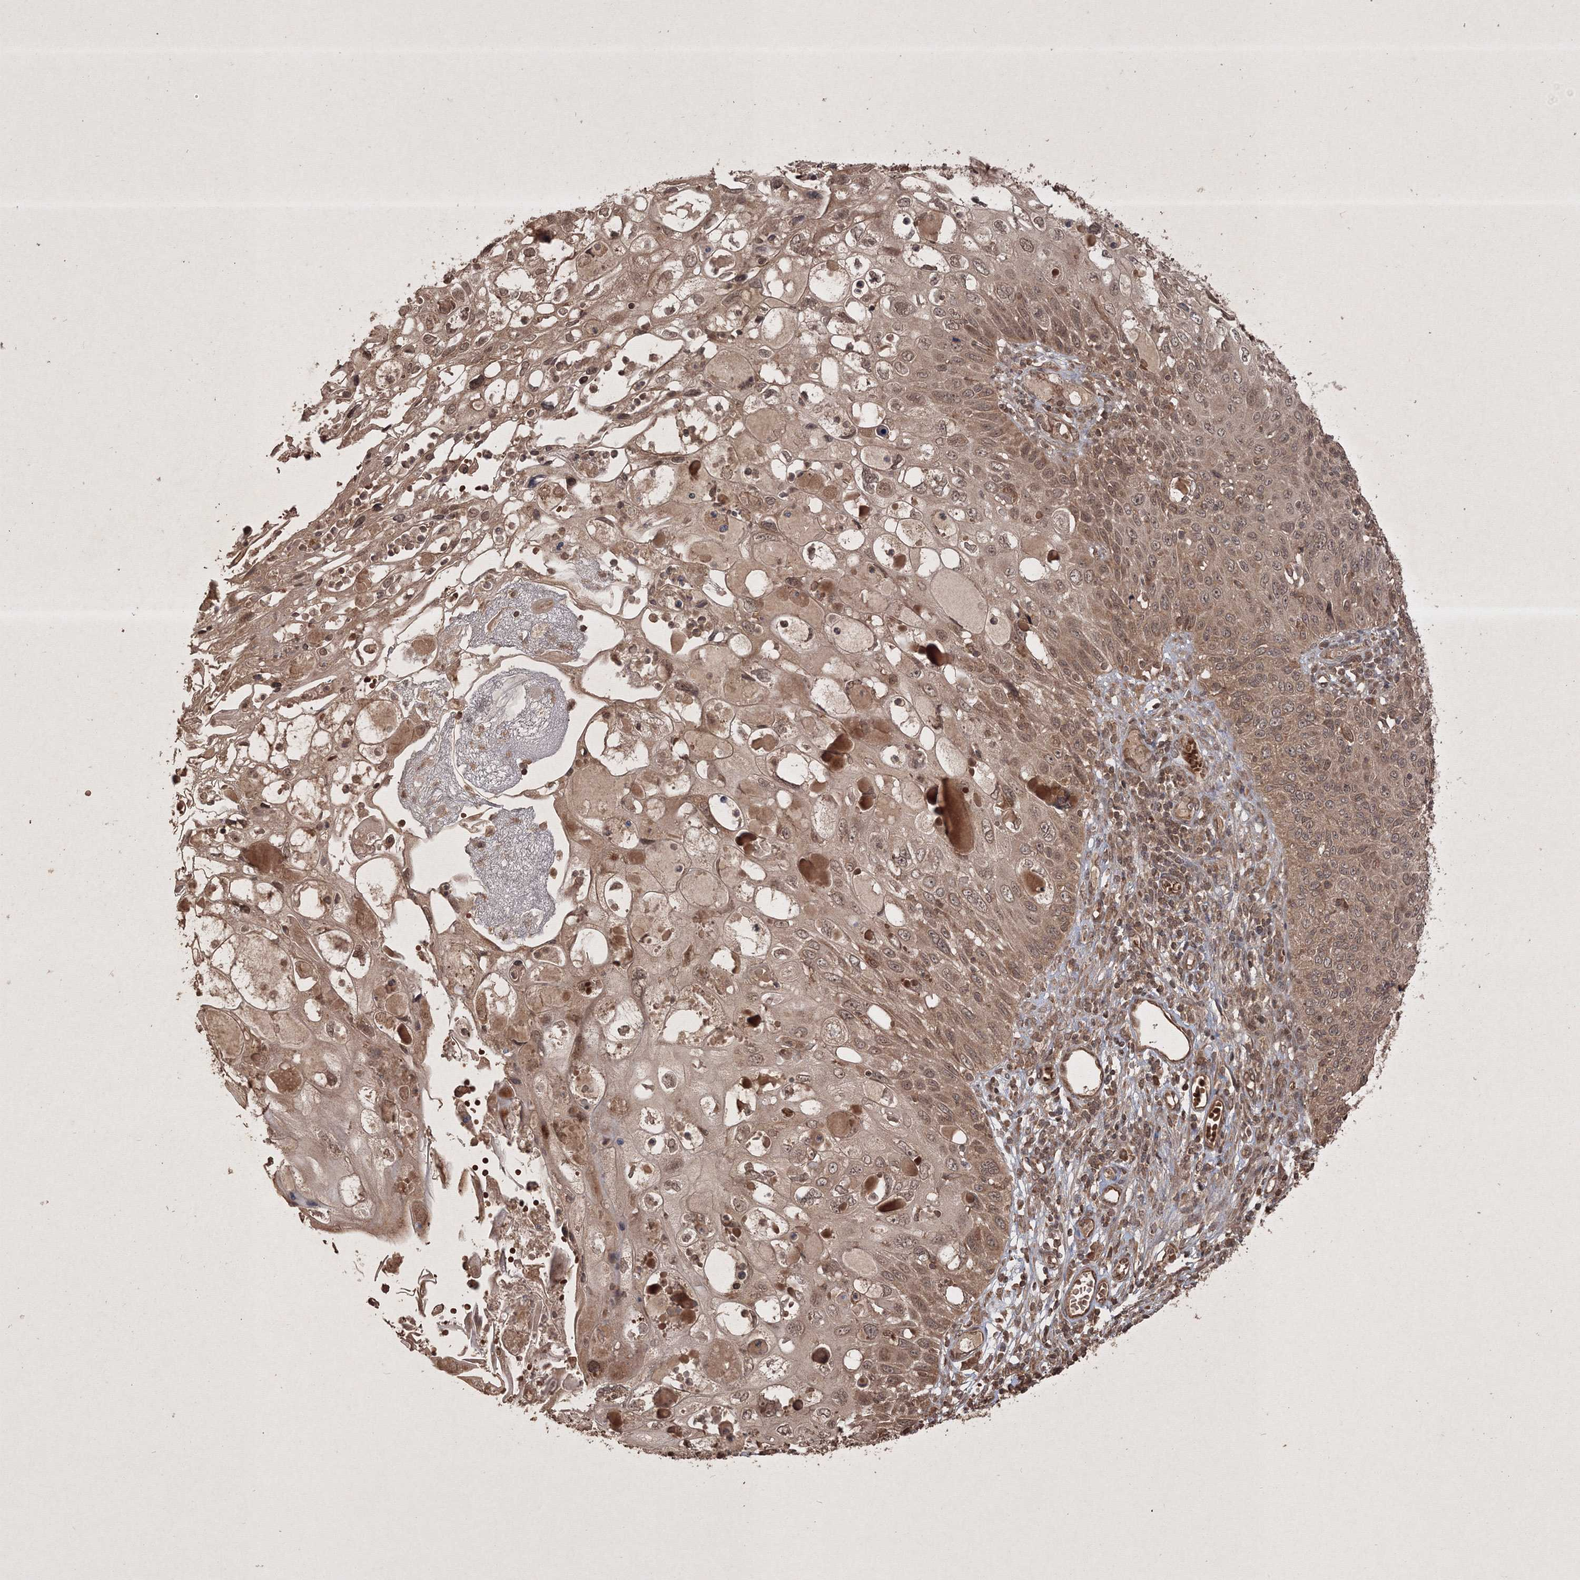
{"staining": {"intensity": "moderate", "quantity": ">75%", "location": "cytoplasmic/membranous,nuclear"}, "tissue": "cervical cancer", "cell_type": "Tumor cells", "image_type": "cancer", "snomed": [{"axis": "morphology", "description": "Squamous cell carcinoma, NOS"}, {"axis": "topography", "description": "Cervix"}], "caption": "Approximately >75% of tumor cells in cervical cancer (squamous cell carcinoma) show moderate cytoplasmic/membranous and nuclear protein positivity as visualized by brown immunohistochemical staining.", "gene": "PELI3", "patient": {"sex": "female", "age": 70}}